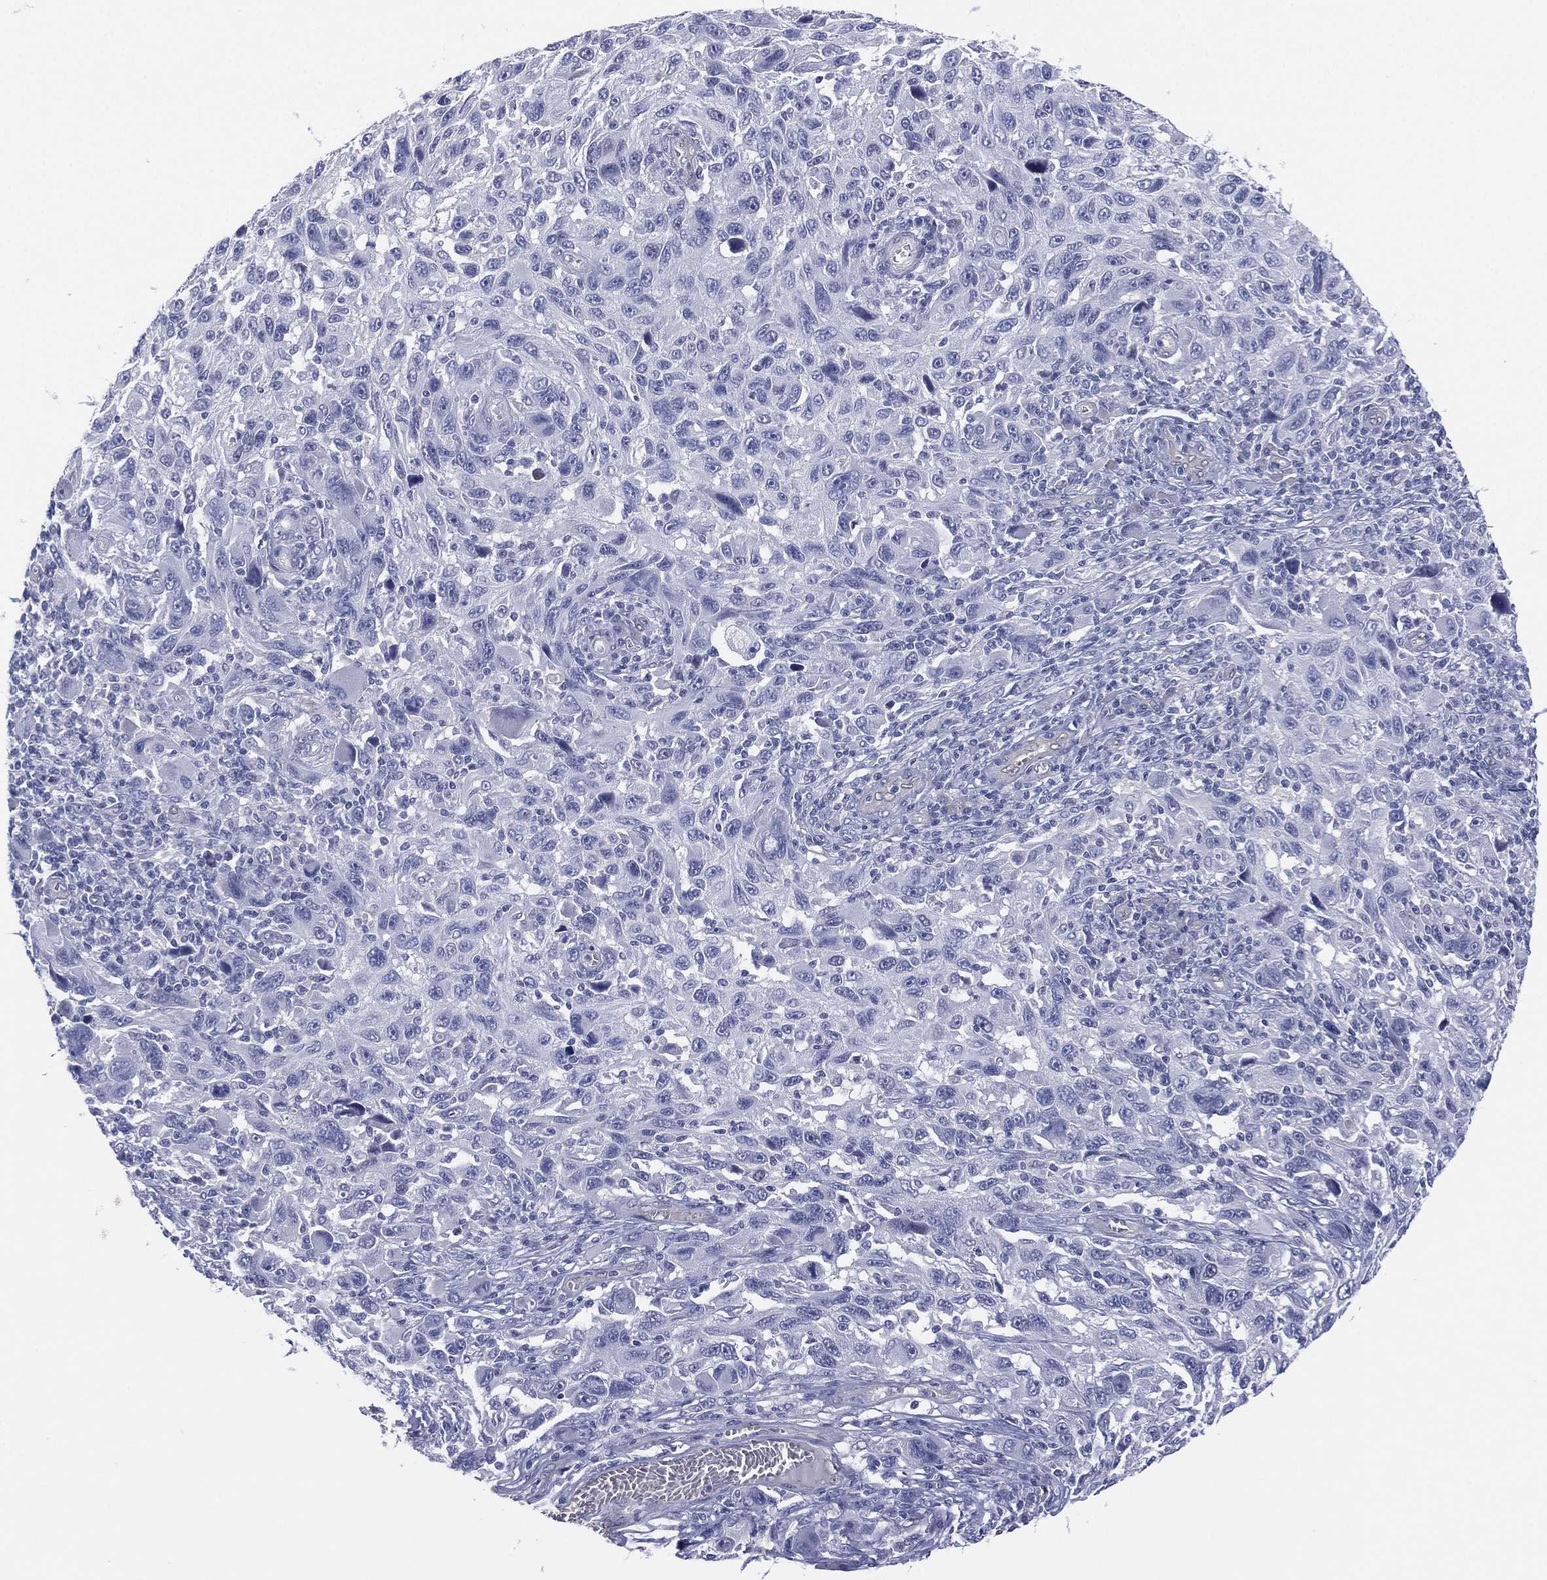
{"staining": {"intensity": "negative", "quantity": "none", "location": "none"}, "tissue": "melanoma", "cell_type": "Tumor cells", "image_type": "cancer", "snomed": [{"axis": "morphology", "description": "Malignant melanoma, NOS"}, {"axis": "topography", "description": "Skin"}], "caption": "A micrograph of malignant melanoma stained for a protein displays no brown staining in tumor cells.", "gene": "DDAH1", "patient": {"sex": "male", "age": 53}}